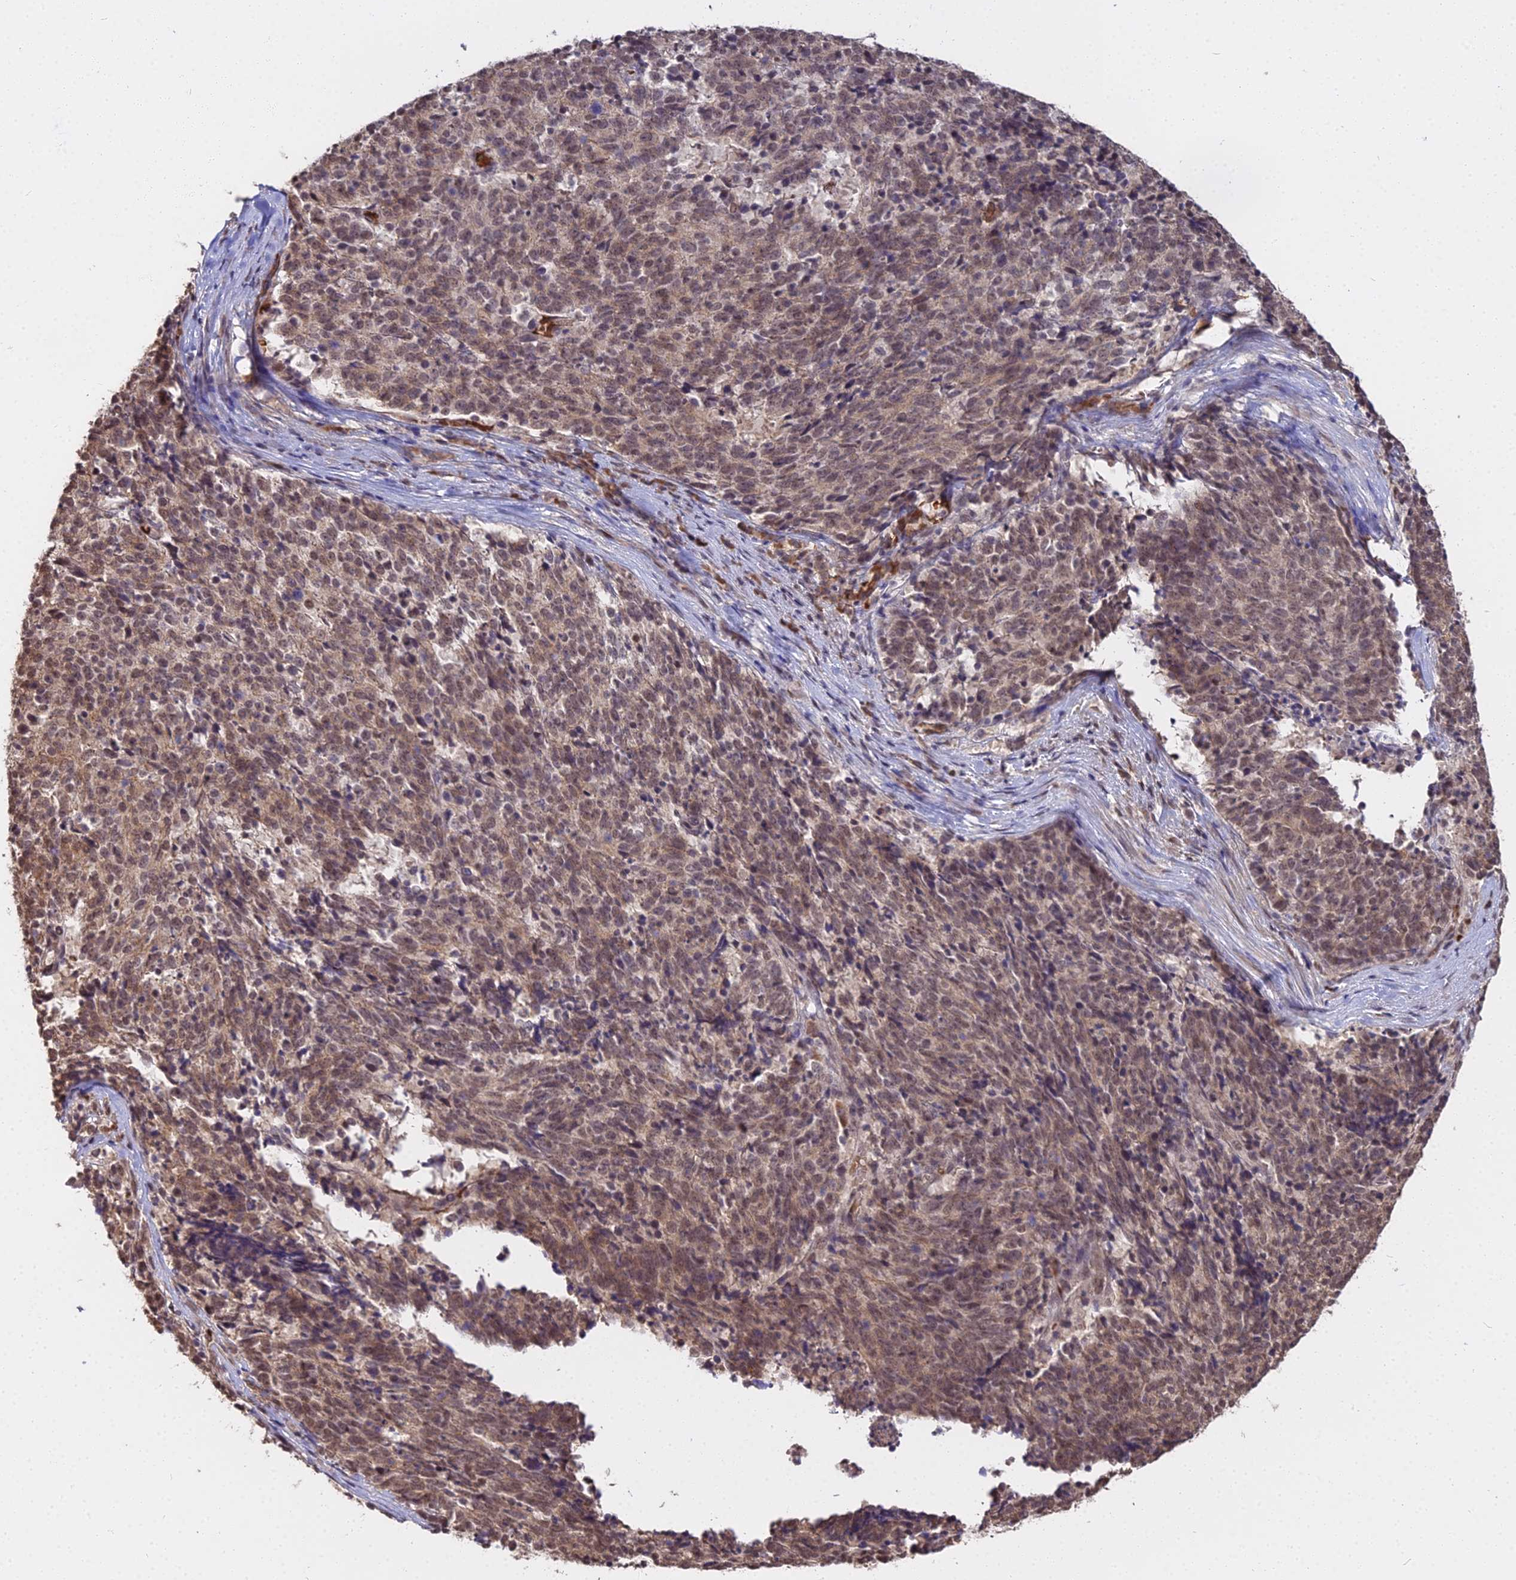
{"staining": {"intensity": "weak", "quantity": "25%-75%", "location": "nuclear"}, "tissue": "cervical cancer", "cell_type": "Tumor cells", "image_type": "cancer", "snomed": [{"axis": "morphology", "description": "Squamous cell carcinoma, NOS"}, {"axis": "topography", "description": "Cervix"}], "caption": "Cervical cancer stained with a brown dye displays weak nuclear positive positivity in about 25%-75% of tumor cells.", "gene": "ZDBF2", "patient": {"sex": "female", "age": 29}}